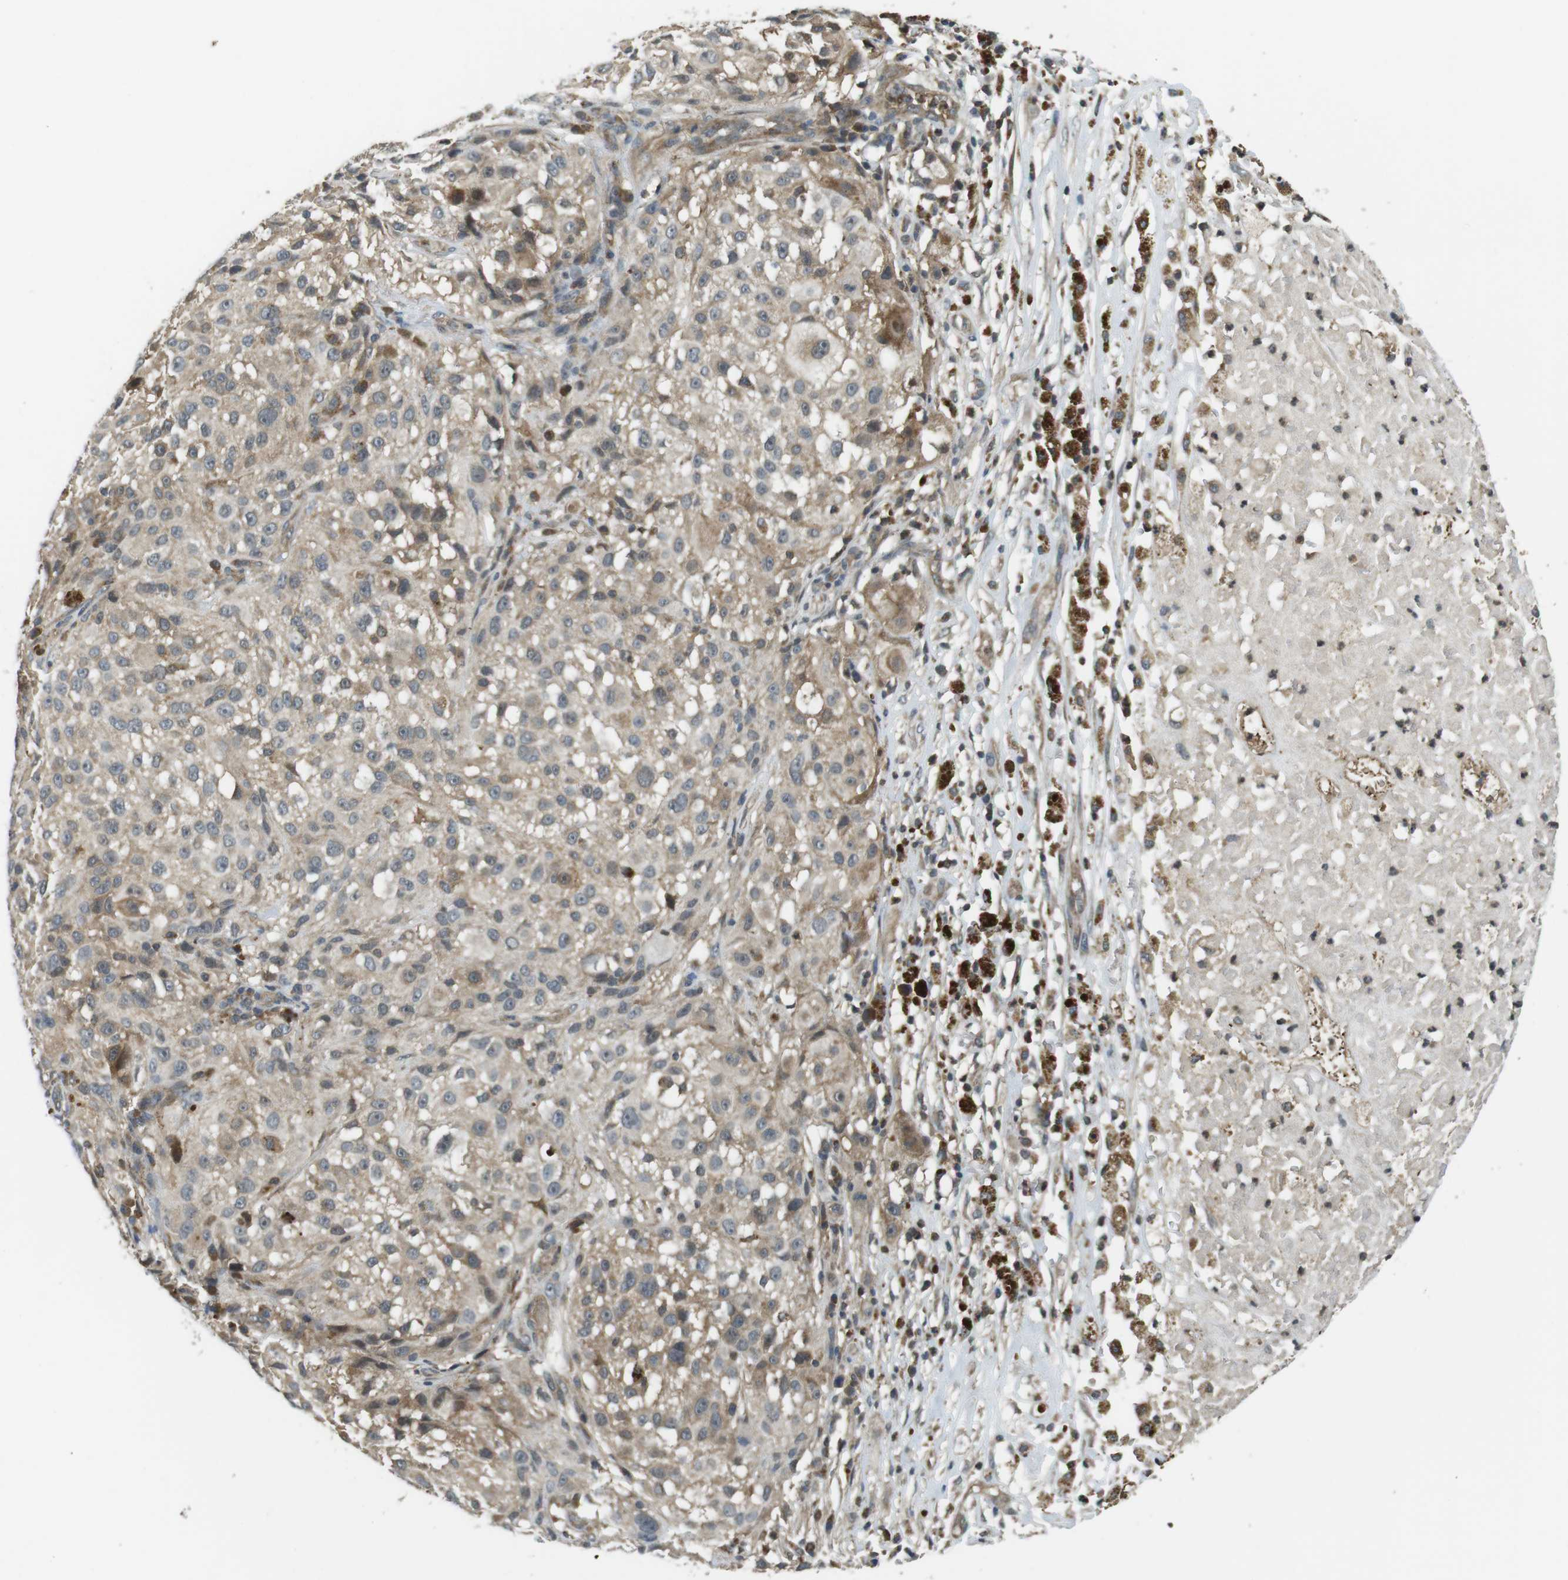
{"staining": {"intensity": "weak", "quantity": "25%-75%", "location": "cytoplasmic/membranous"}, "tissue": "melanoma", "cell_type": "Tumor cells", "image_type": "cancer", "snomed": [{"axis": "morphology", "description": "Necrosis, NOS"}, {"axis": "morphology", "description": "Malignant melanoma, NOS"}, {"axis": "topography", "description": "Skin"}], "caption": "IHC (DAB) staining of human malignant melanoma demonstrates weak cytoplasmic/membranous protein expression in about 25%-75% of tumor cells.", "gene": "LRRC3B", "patient": {"sex": "female", "age": 87}}